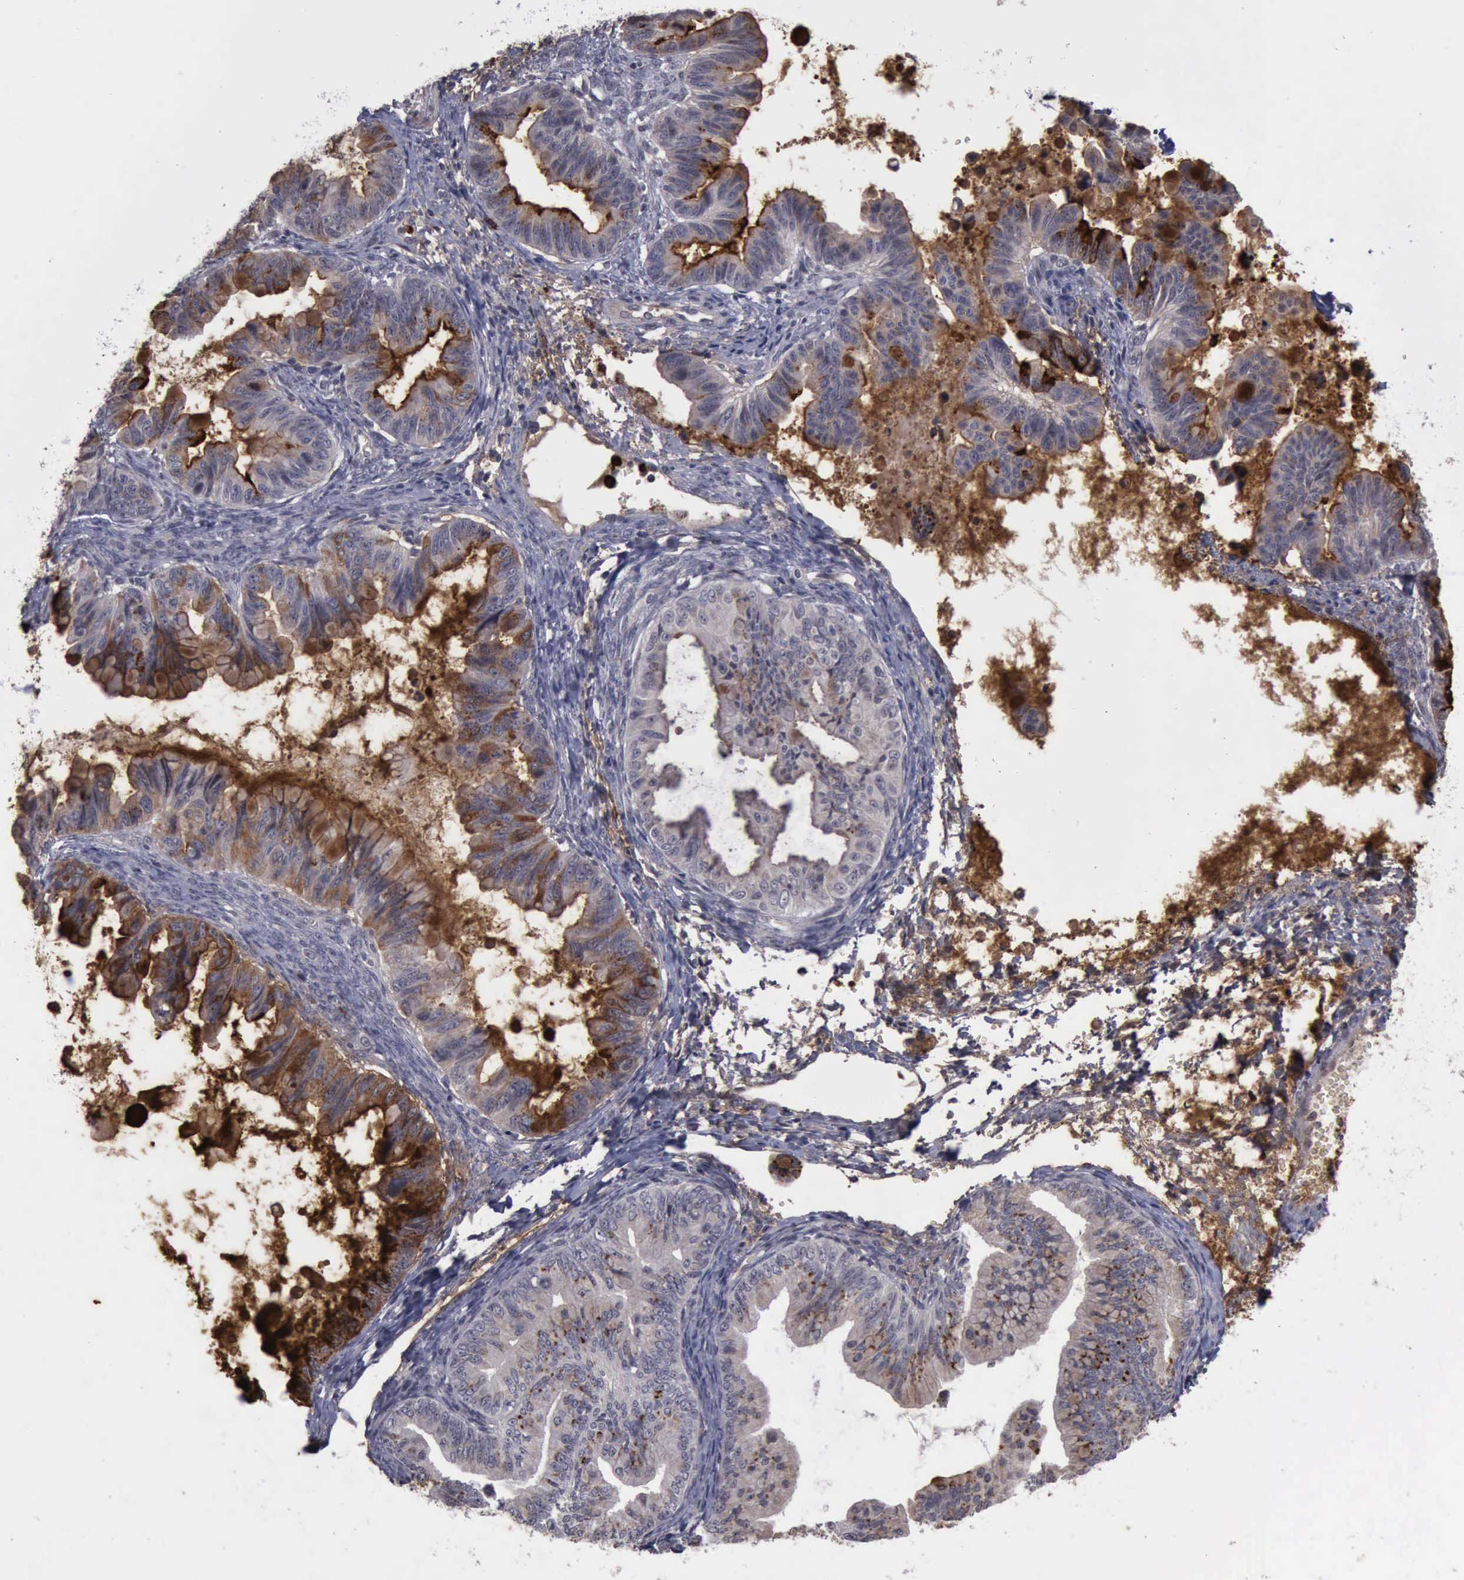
{"staining": {"intensity": "strong", "quantity": "25%-75%", "location": "cytoplasmic/membranous"}, "tissue": "ovarian cancer", "cell_type": "Tumor cells", "image_type": "cancer", "snomed": [{"axis": "morphology", "description": "Cystadenocarcinoma, mucinous, NOS"}, {"axis": "topography", "description": "Ovary"}], "caption": "Immunohistochemistry staining of ovarian mucinous cystadenocarcinoma, which displays high levels of strong cytoplasmic/membranous staining in about 25%-75% of tumor cells indicating strong cytoplasmic/membranous protein expression. The staining was performed using DAB (brown) for protein detection and nuclei were counterstained in hematoxylin (blue).", "gene": "MMP9", "patient": {"sex": "female", "age": 36}}